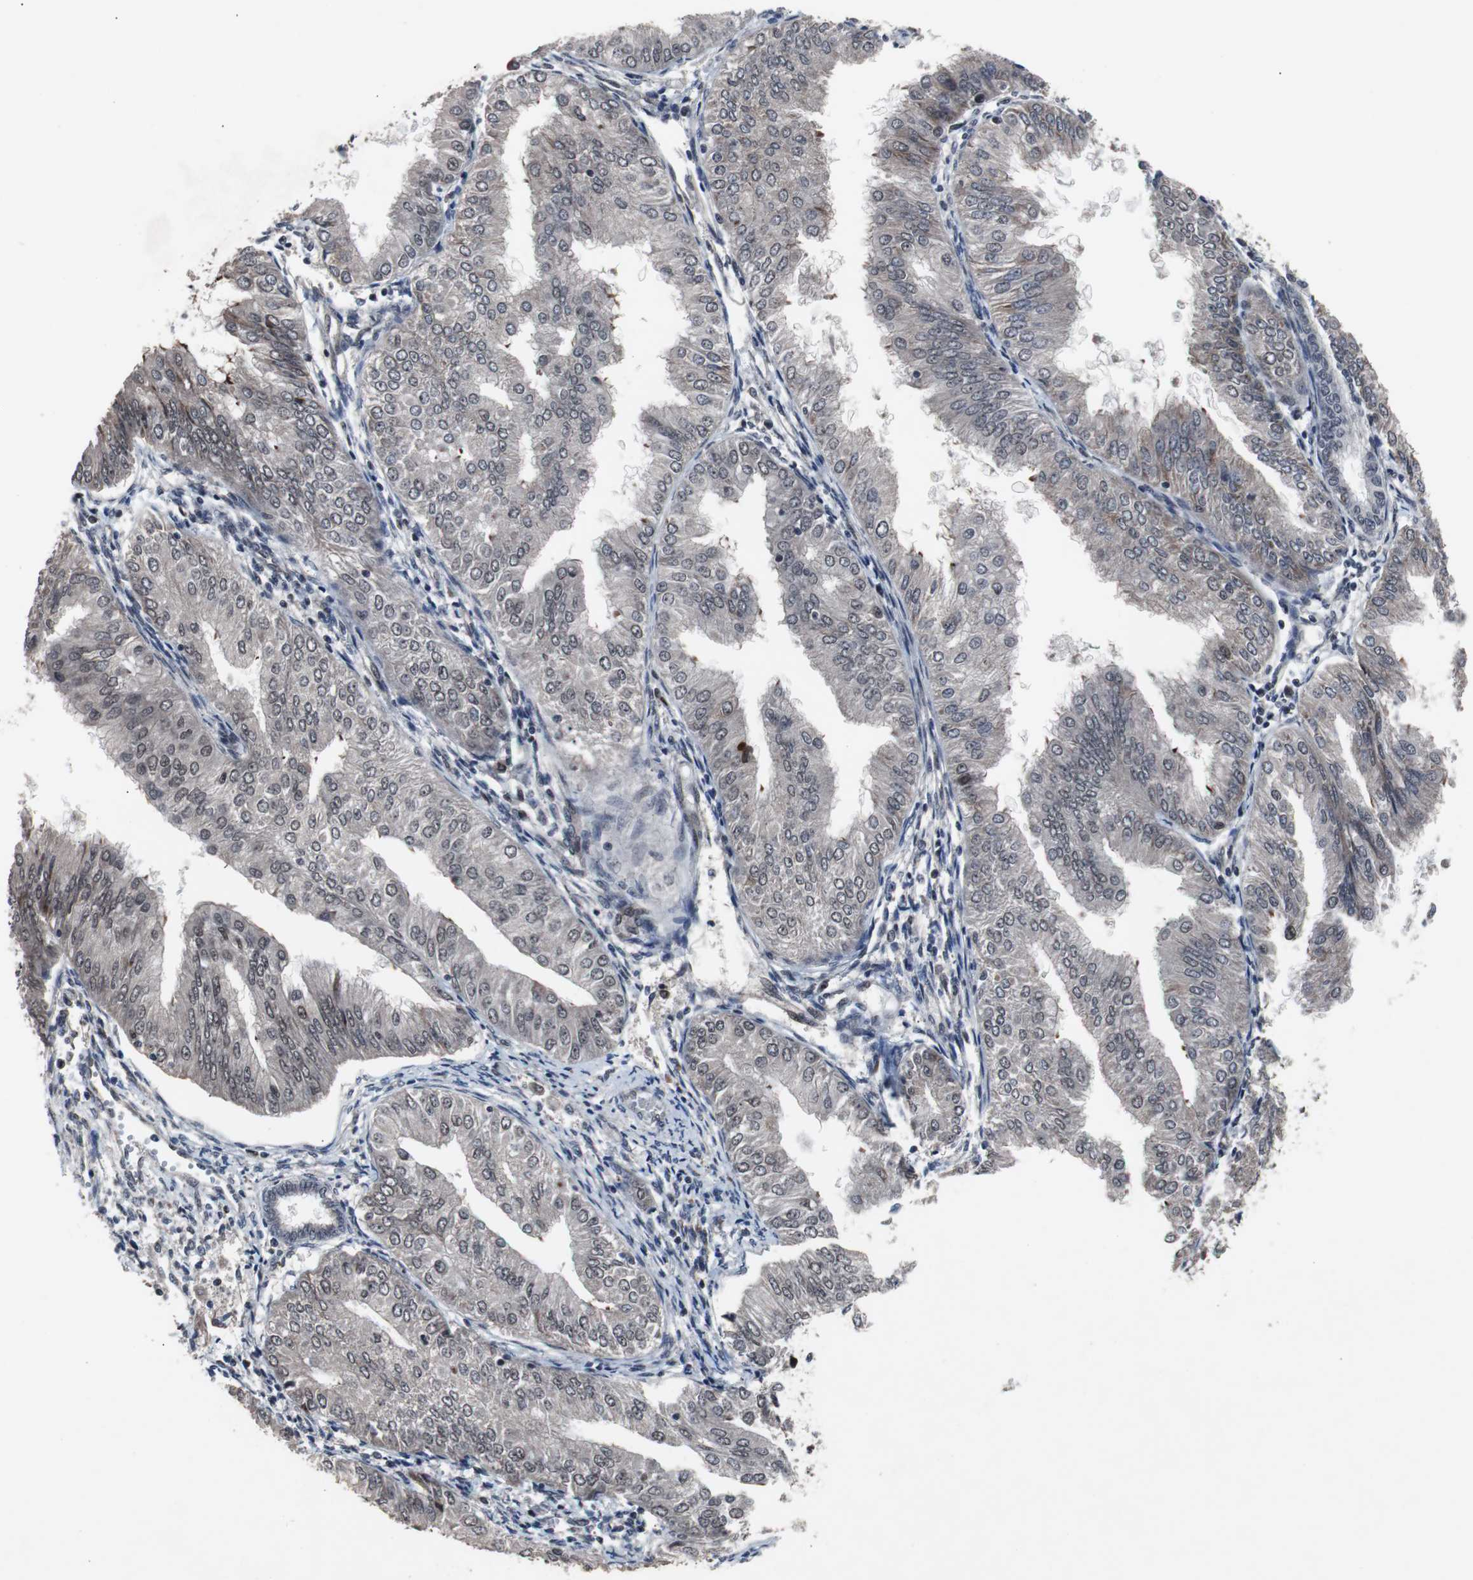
{"staining": {"intensity": "weak", "quantity": "25%-75%", "location": "nuclear"}, "tissue": "endometrial cancer", "cell_type": "Tumor cells", "image_type": "cancer", "snomed": [{"axis": "morphology", "description": "Adenocarcinoma, NOS"}, {"axis": "topography", "description": "Endometrium"}], "caption": "Endometrial adenocarcinoma stained with a brown dye exhibits weak nuclear positive positivity in approximately 25%-75% of tumor cells.", "gene": "GTF2F2", "patient": {"sex": "female", "age": 53}}